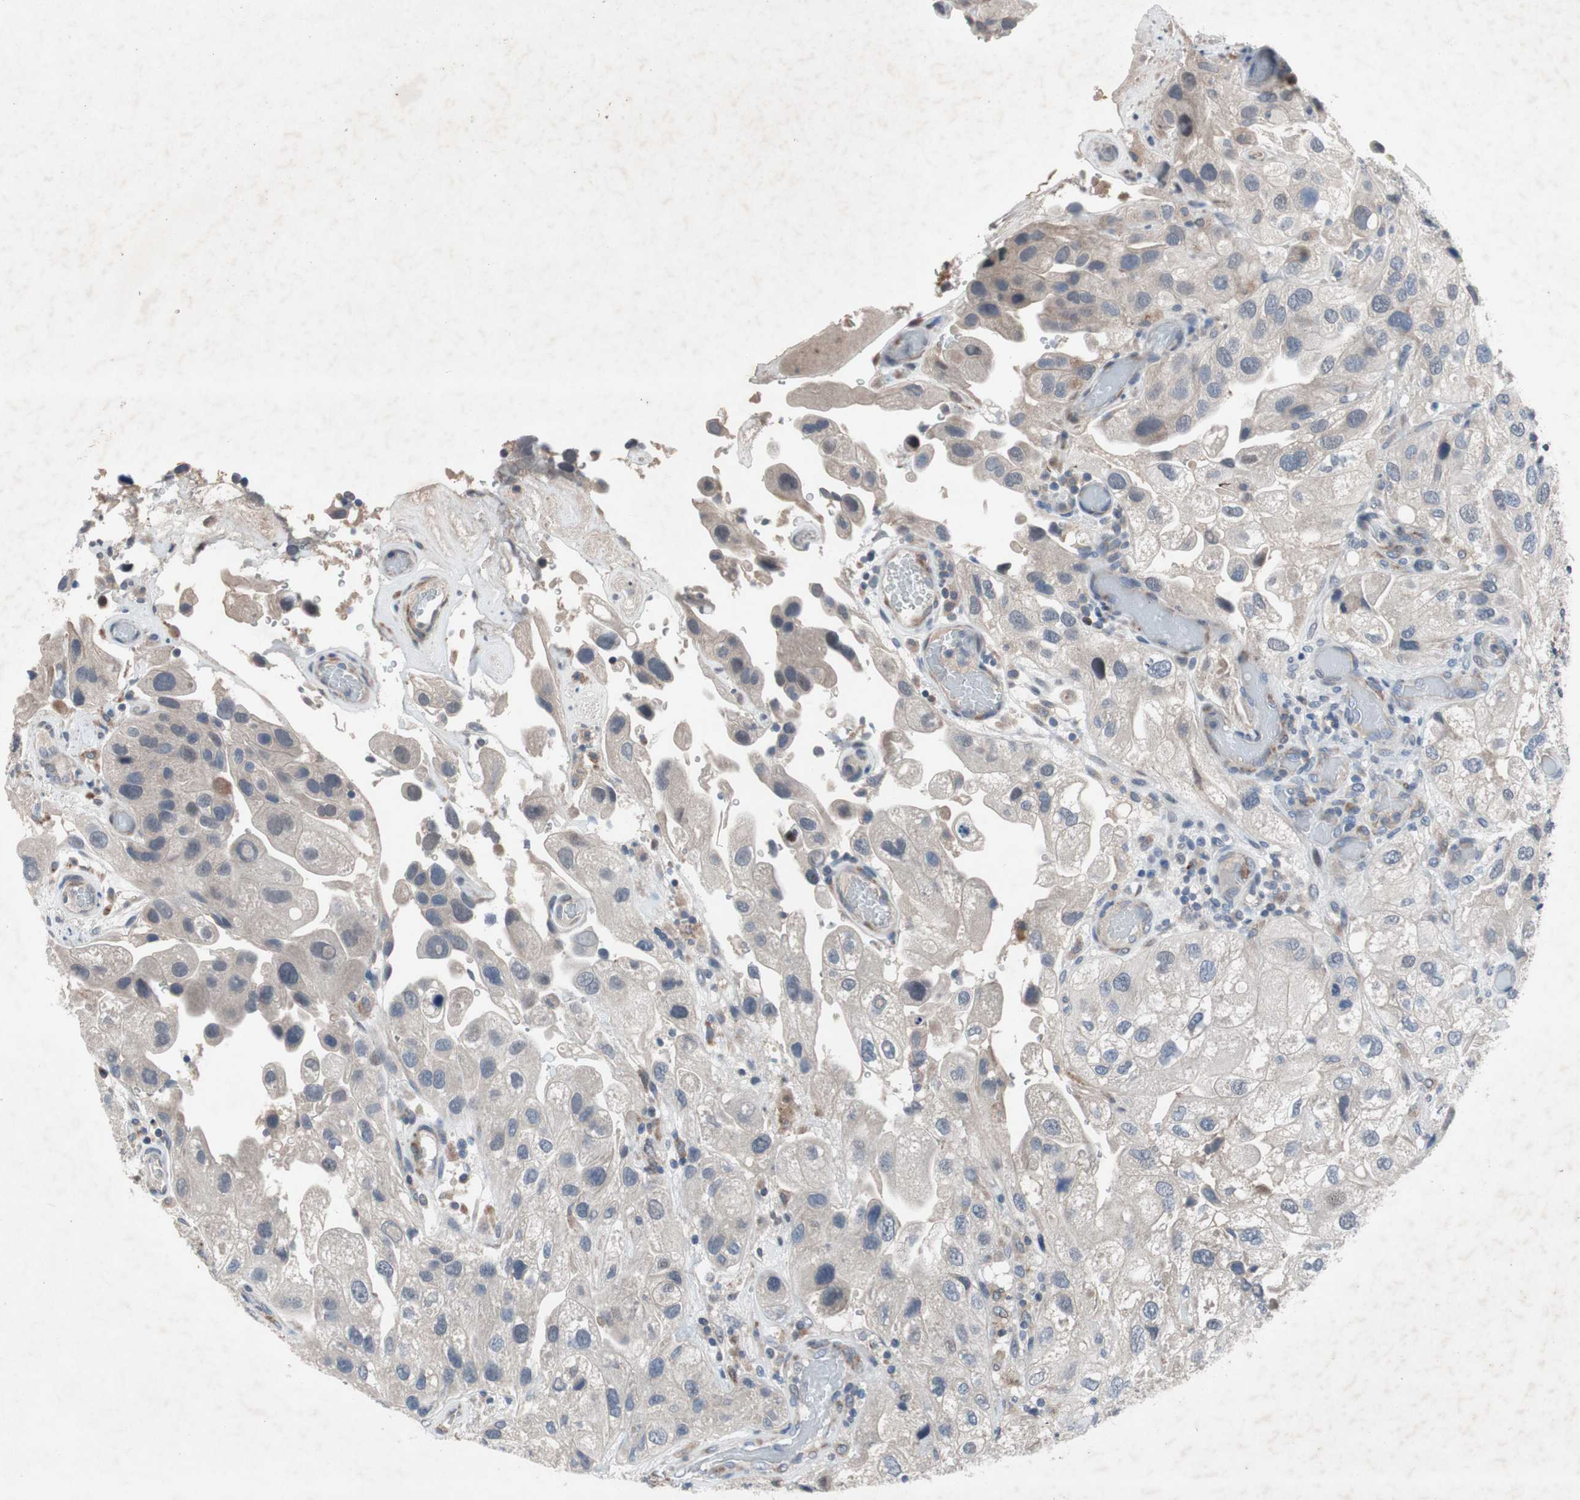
{"staining": {"intensity": "negative", "quantity": "none", "location": "none"}, "tissue": "urothelial cancer", "cell_type": "Tumor cells", "image_type": "cancer", "snomed": [{"axis": "morphology", "description": "Urothelial carcinoma, High grade"}, {"axis": "topography", "description": "Urinary bladder"}], "caption": "Tumor cells show no significant protein staining in high-grade urothelial carcinoma.", "gene": "MUTYH", "patient": {"sex": "female", "age": 64}}